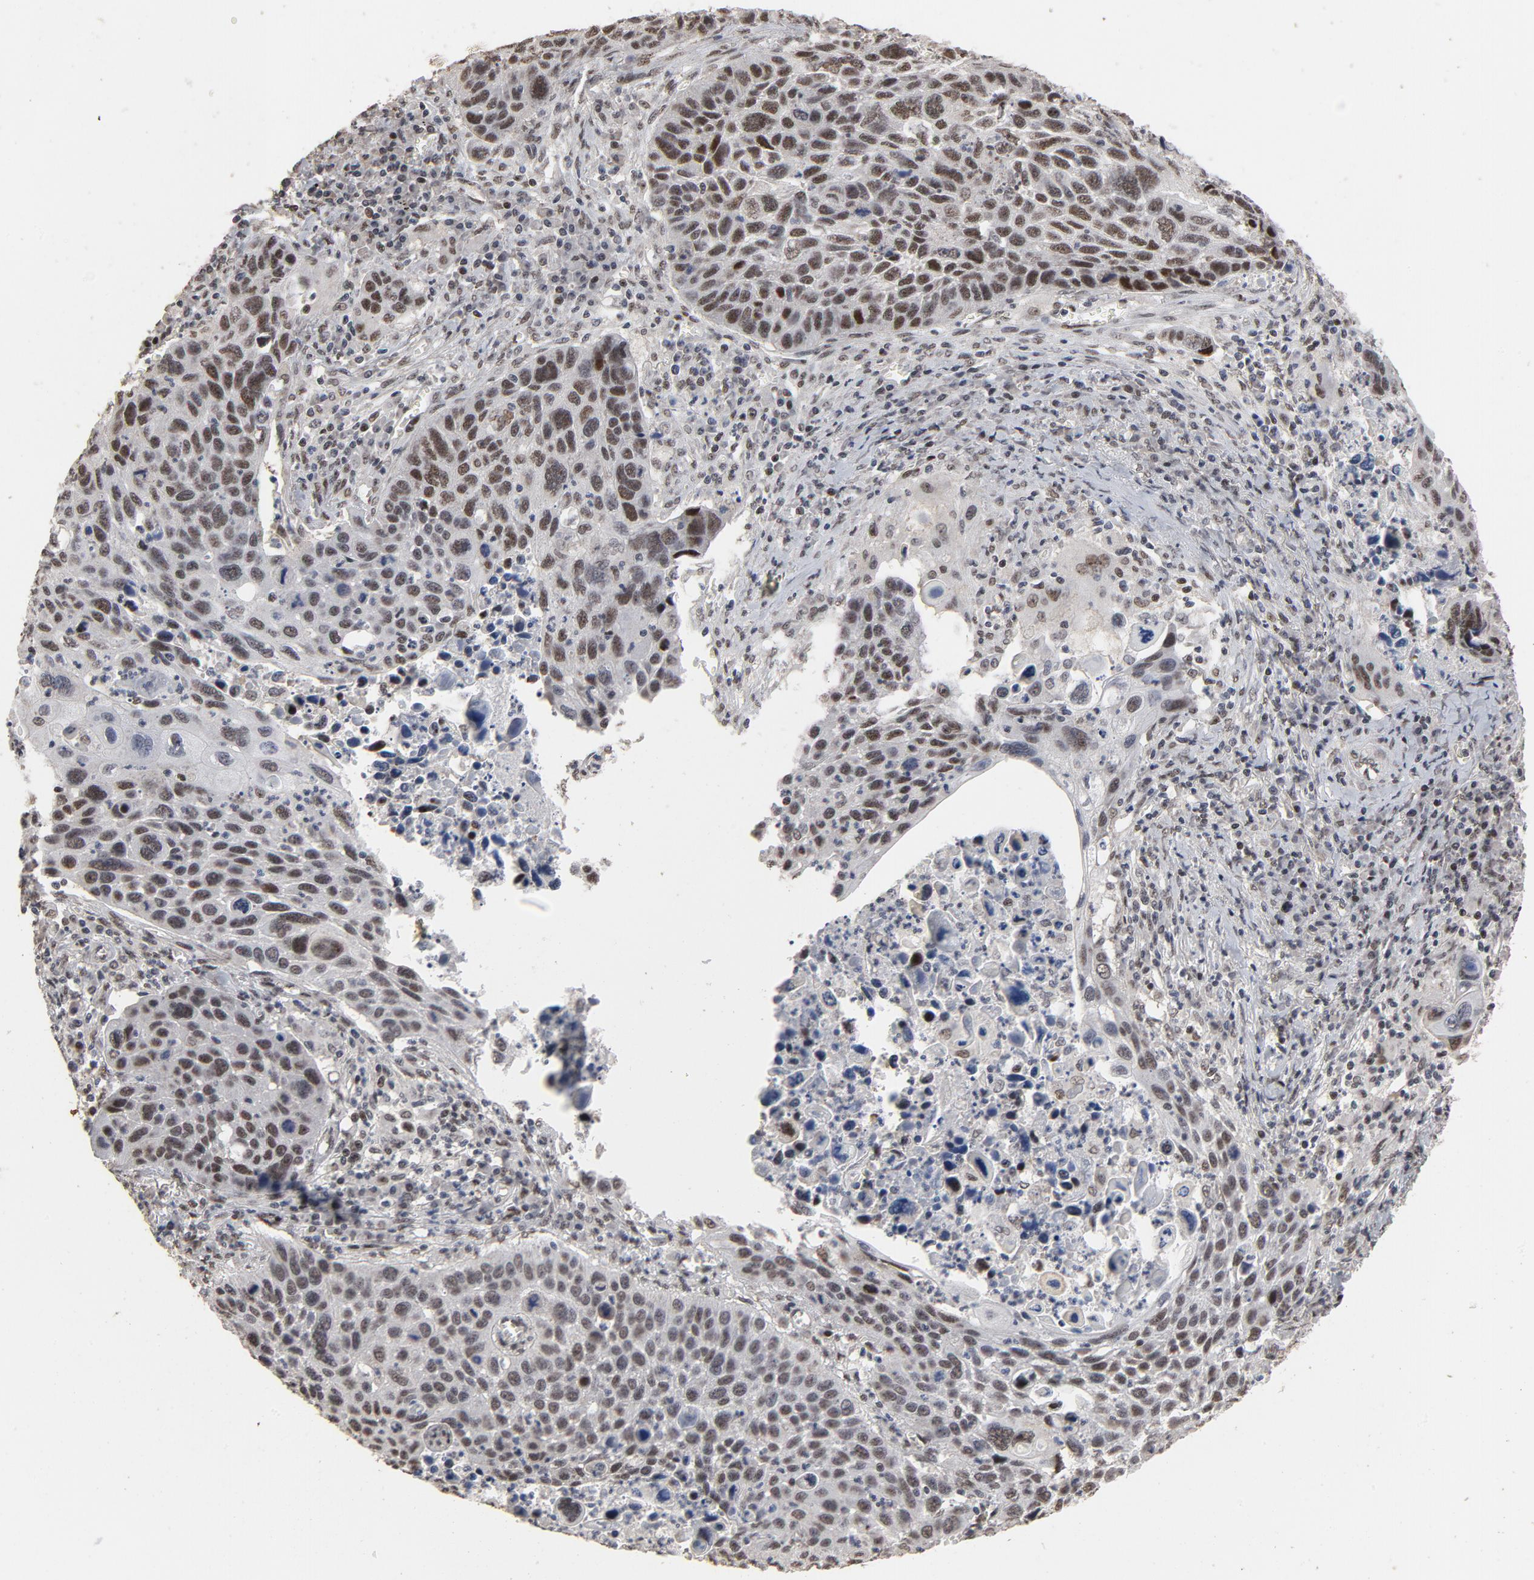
{"staining": {"intensity": "strong", "quantity": "25%-75%", "location": "nuclear"}, "tissue": "lung cancer", "cell_type": "Tumor cells", "image_type": "cancer", "snomed": [{"axis": "morphology", "description": "Squamous cell carcinoma, NOS"}, {"axis": "topography", "description": "Lung"}], "caption": "DAB immunohistochemical staining of human lung cancer shows strong nuclear protein staining in approximately 25%-75% of tumor cells. The staining was performed using DAB to visualize the protein expression in brown, while the nuclei were stained in blue with hematoxylin (Magnification: 20x).", "gene": "TP53RK", "patient": {"sex": "male", "age": 68}}